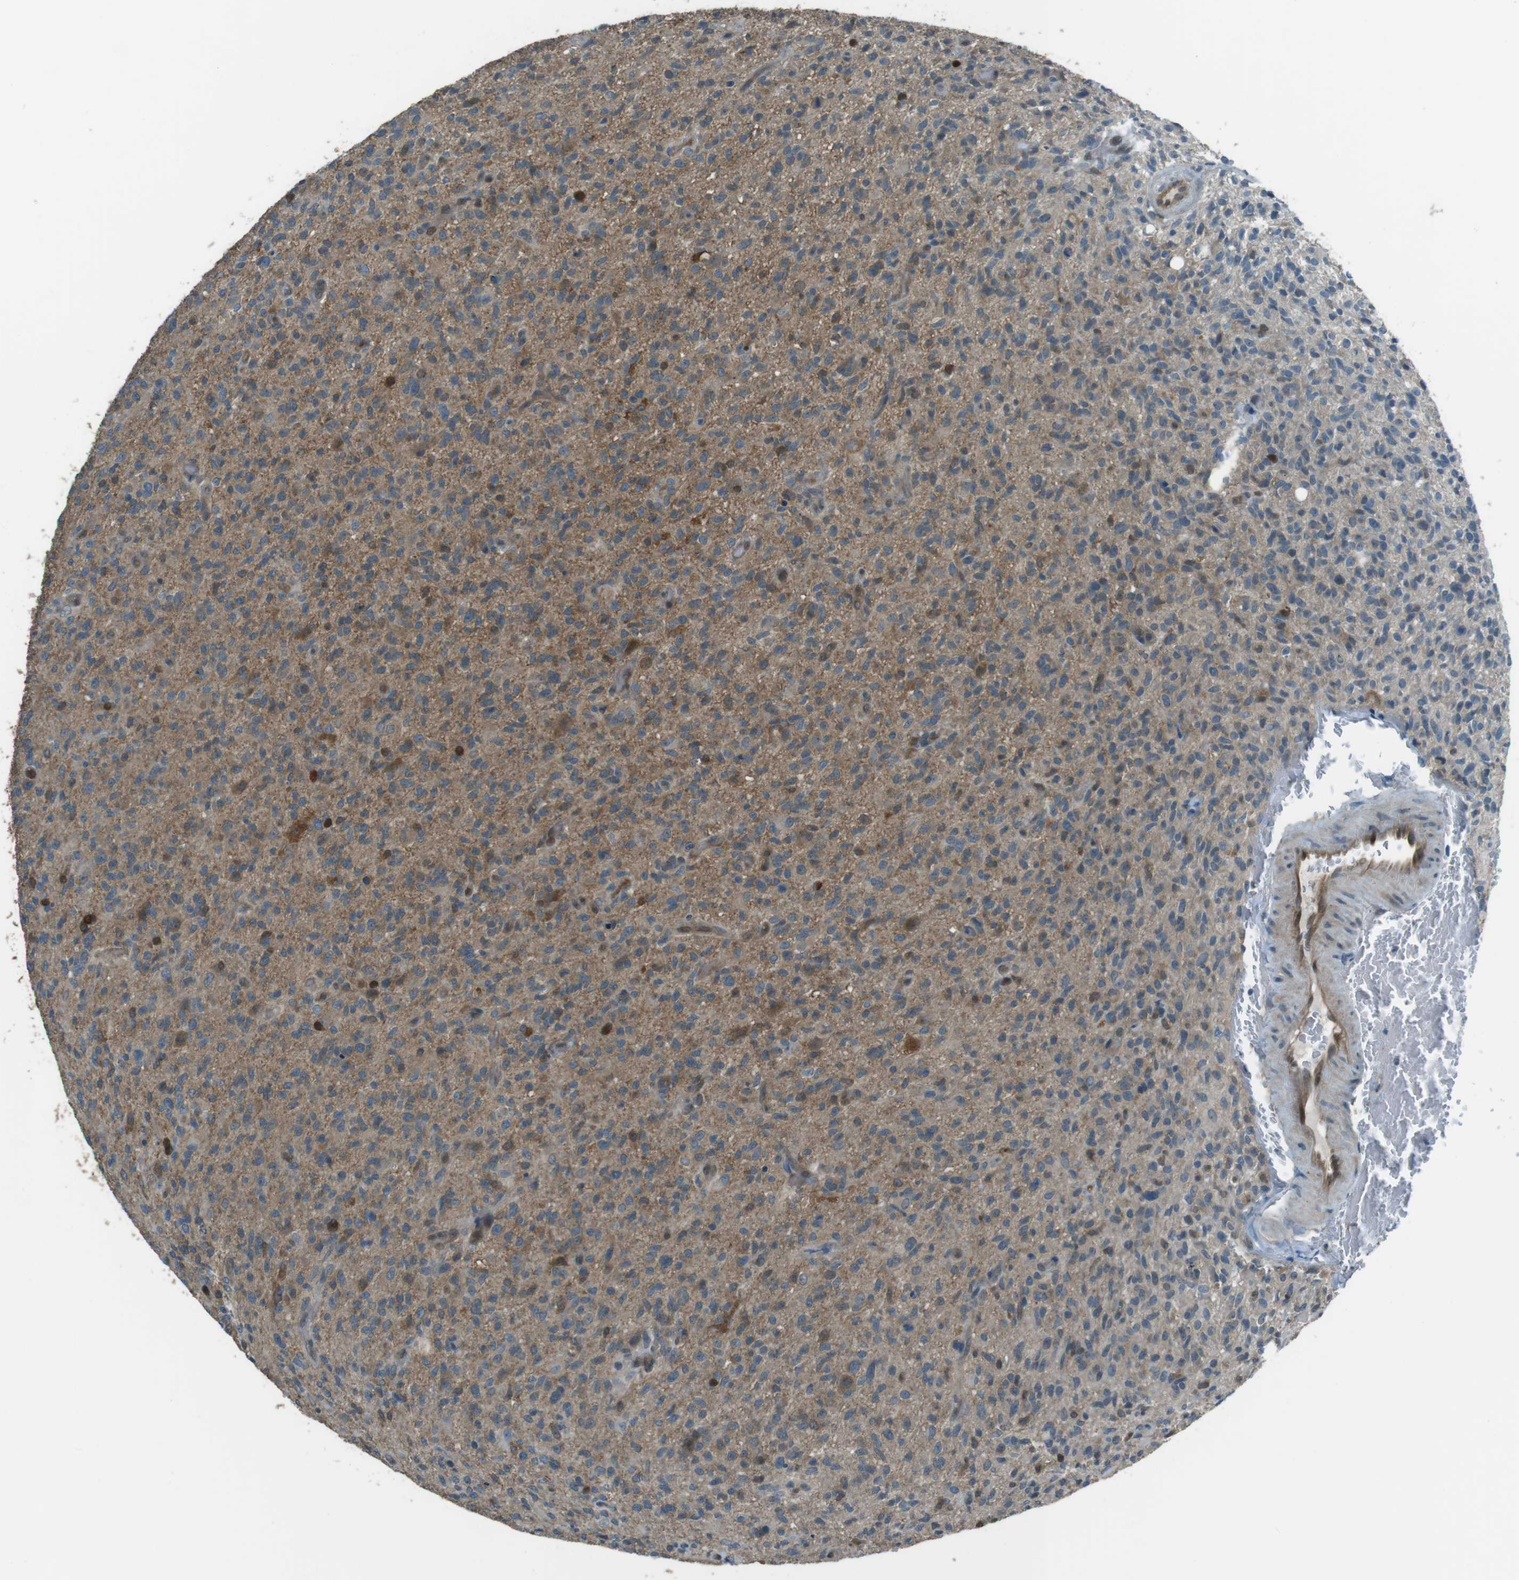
{"staining": {"intensity": "moderate", "quantity": ">75%", "location": "cytoplasmic/membranous"}, "tissue": "glioma", "cell_type": "Tumor cells", "image_type": "cancer", "snomed": [{"axis": "morphology", "description": "Glioma, malignant, High grade"}, {"axis": "topography", "description": "Brain"}], "caption": "Moderate cytoplasmic/membranous protein positivity is seen in approximately >75% of tumor cells in glioma. Nuclei are stained in blue.", "gene": "MFAP3", "patient": {"sex": "male", "age": 71}}